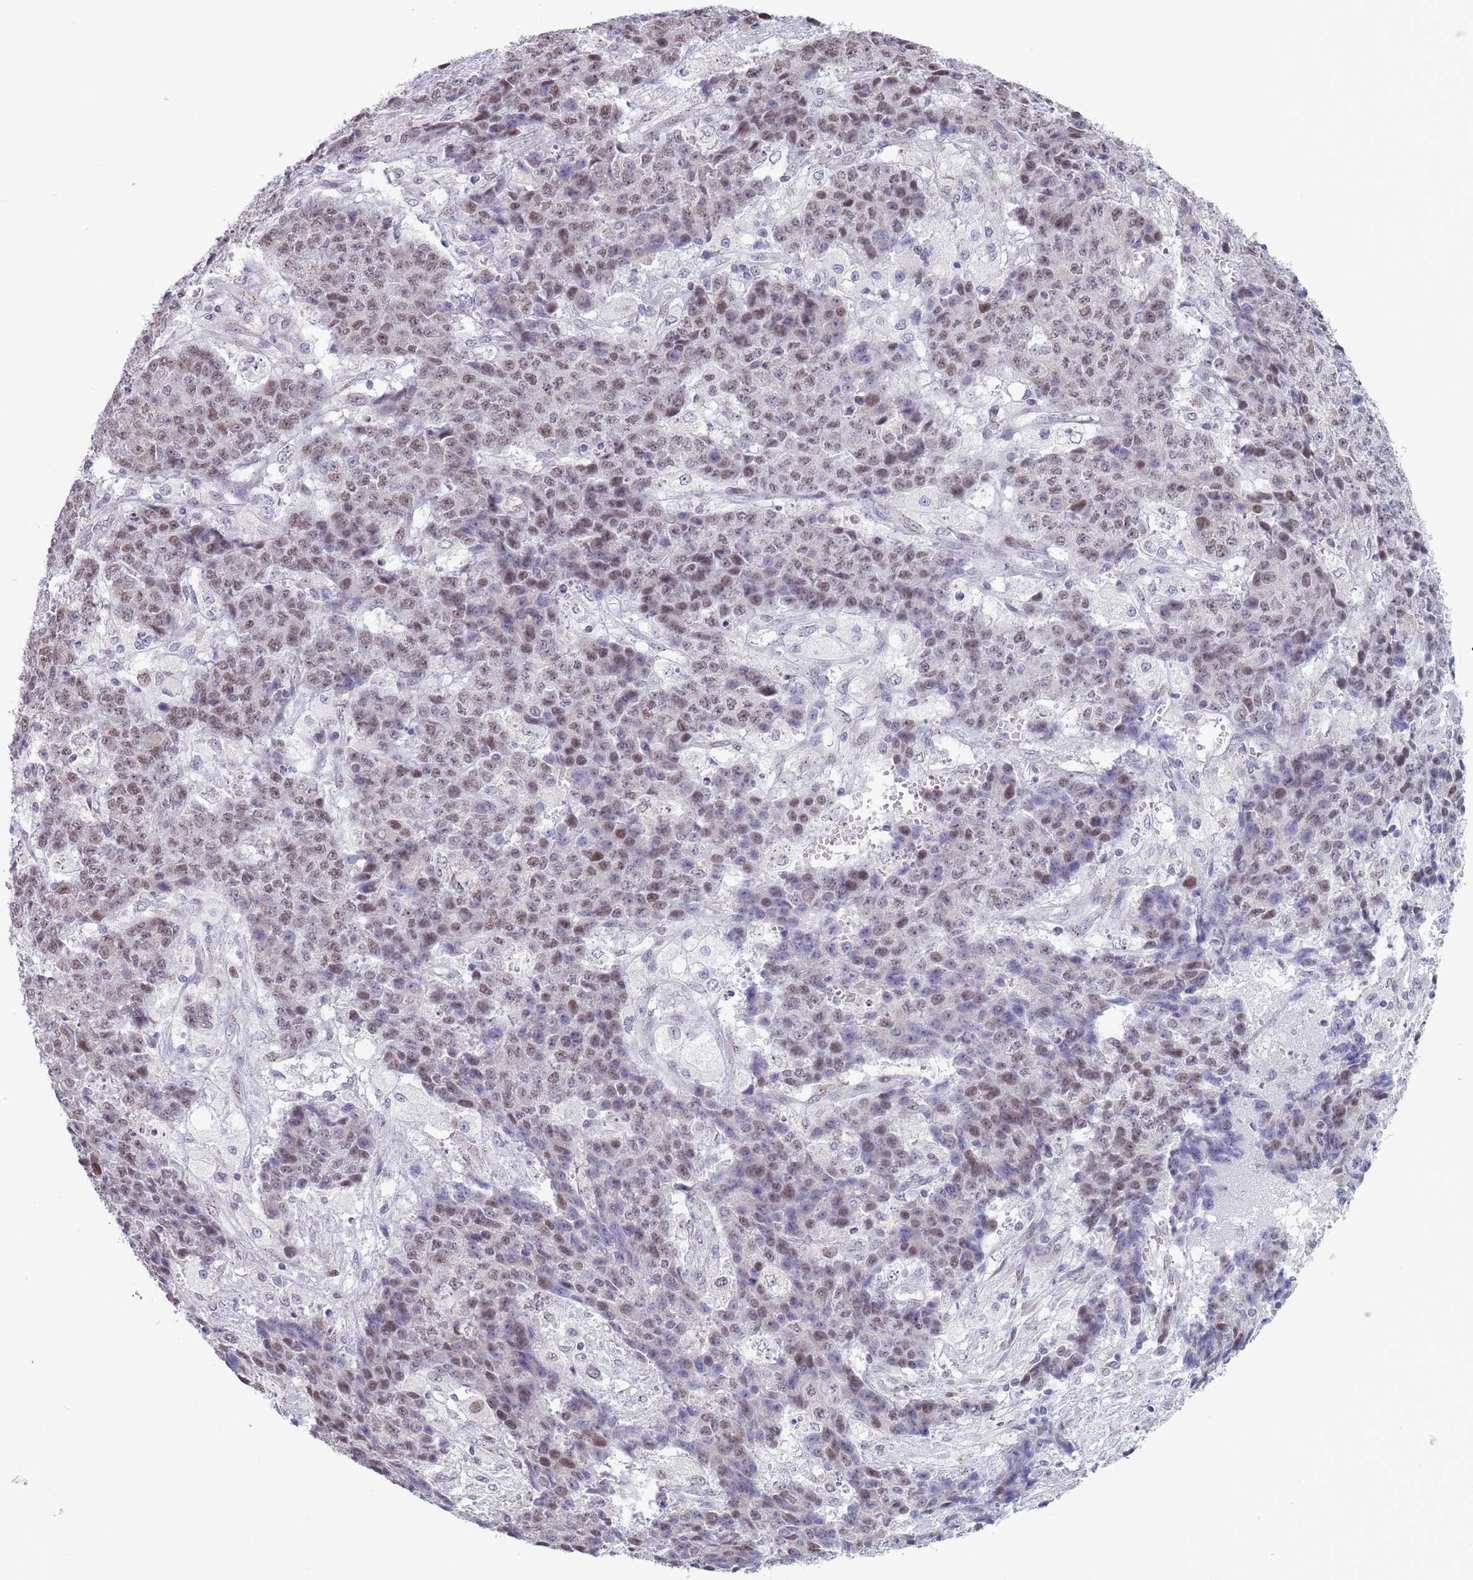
{"staining": {"intensity": "weak", "quantity": ">75%", "location": "nuclear"}, "tissue": "ovarian cancer", "cell_type": "Tumor cells", "image_type": "cancer", "snomed": [{"axis": "morphology", "description": "Carcinoma, endometroid"}, {"axis": "topography", "description": "Ovary"}], "caption": "Ovarian endometroid carcinoma stained with DAB (3,3'-diaminobenzidine) IHC exhibits low levels of weak nuclear positivity in about >75% of tumor cells. (Stains: DAB in brown, nuclei in blue, Microscopy: brightfield microscopy at high magnification).", "gene": "ZKSCAN2", "patient": {"sex": "female", "age": 42}}